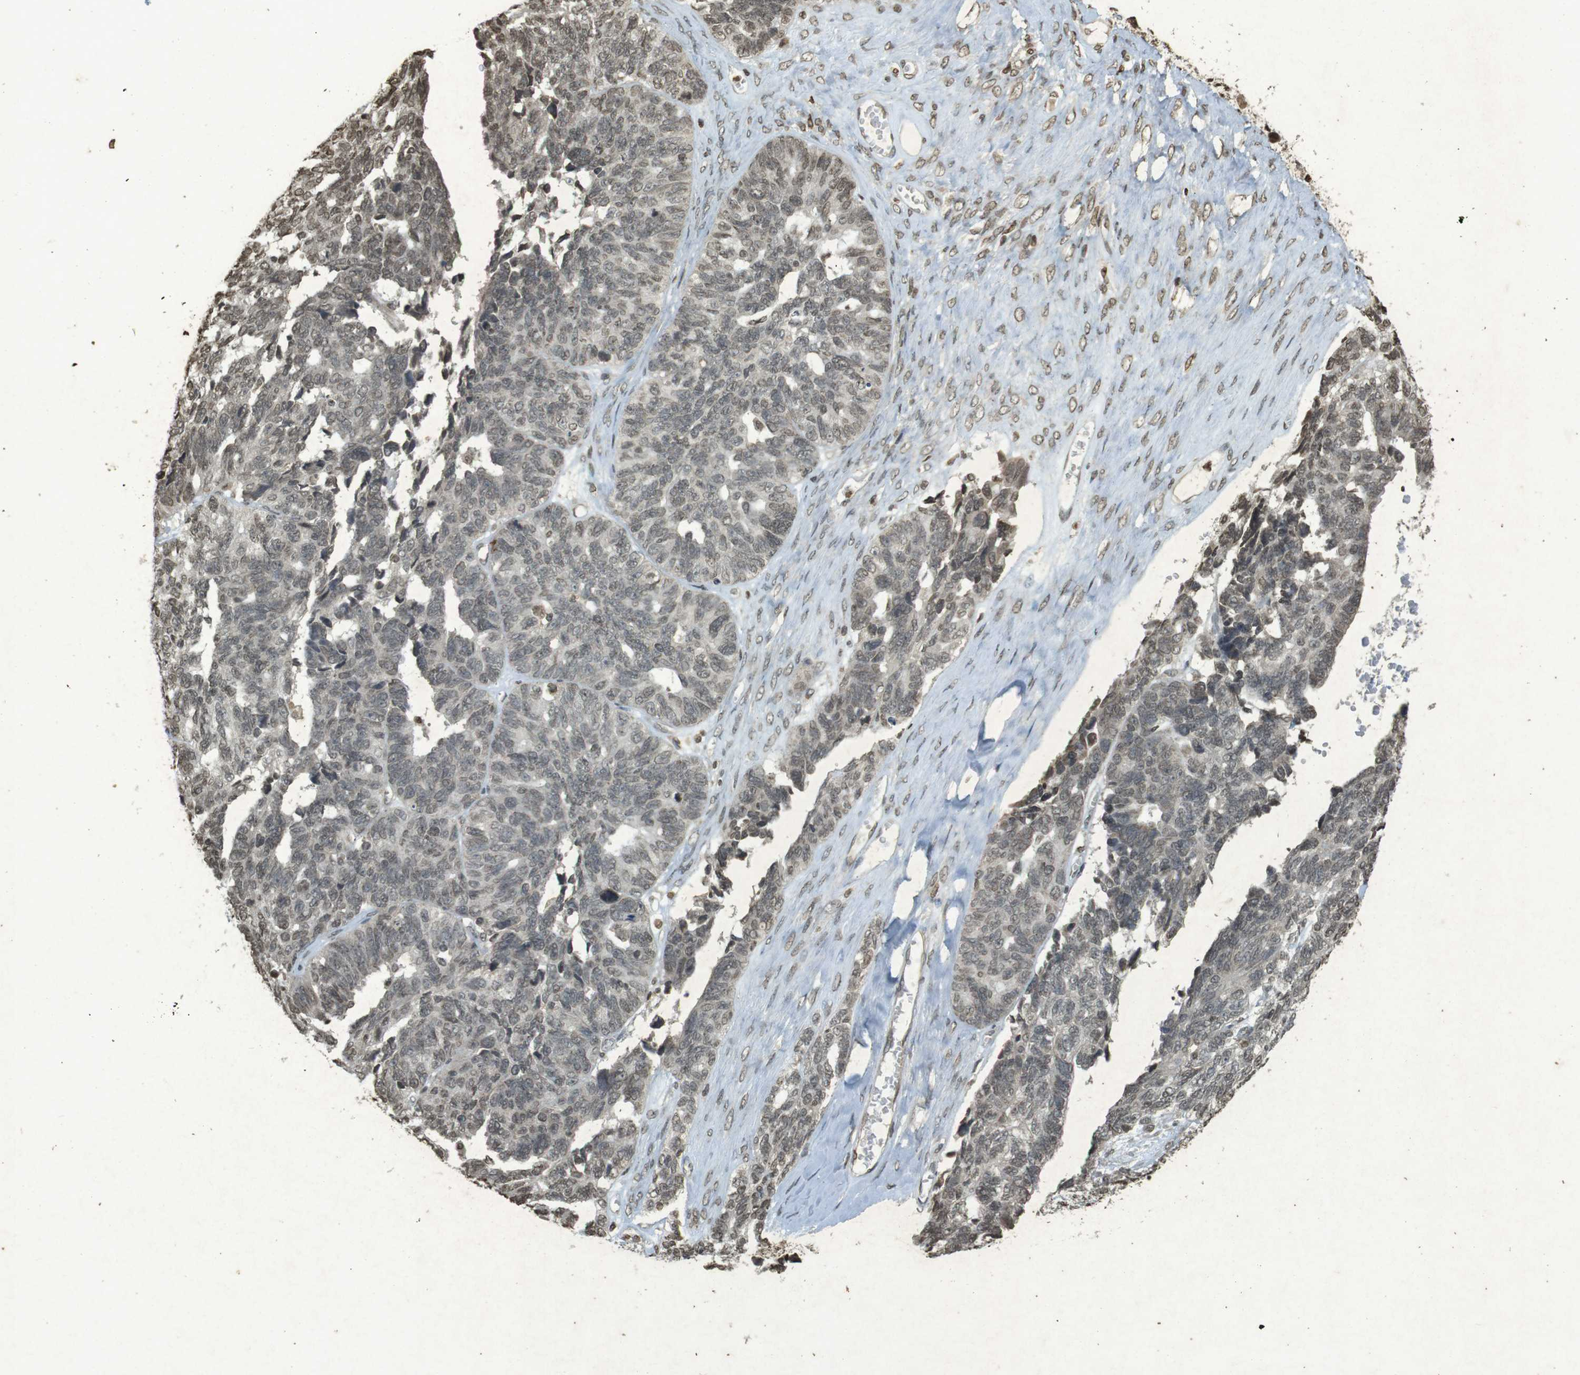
{"staining": {"intensity": "weak", "quantity": ">75%", "location": "nuclear"}, "tissue": "ovarian cancer", "cell_type": "Tumor cells", "image_type": "cancer", "snomed": [{"axis": "morphology", "description": "Cystadenocarcinoma, serous, NOS"}, {"axis": "topography", "description": "Ovary"}], "caption": "IHC photomicrograph of human ovarian serous cystadenocarcinoma stained for a protein (brown), which demonstrates low levels of weak nuclear positivity in about >75% of tumor cells.", "gene": "ORC4", "patient": {"sex": "female", "age": 79}}